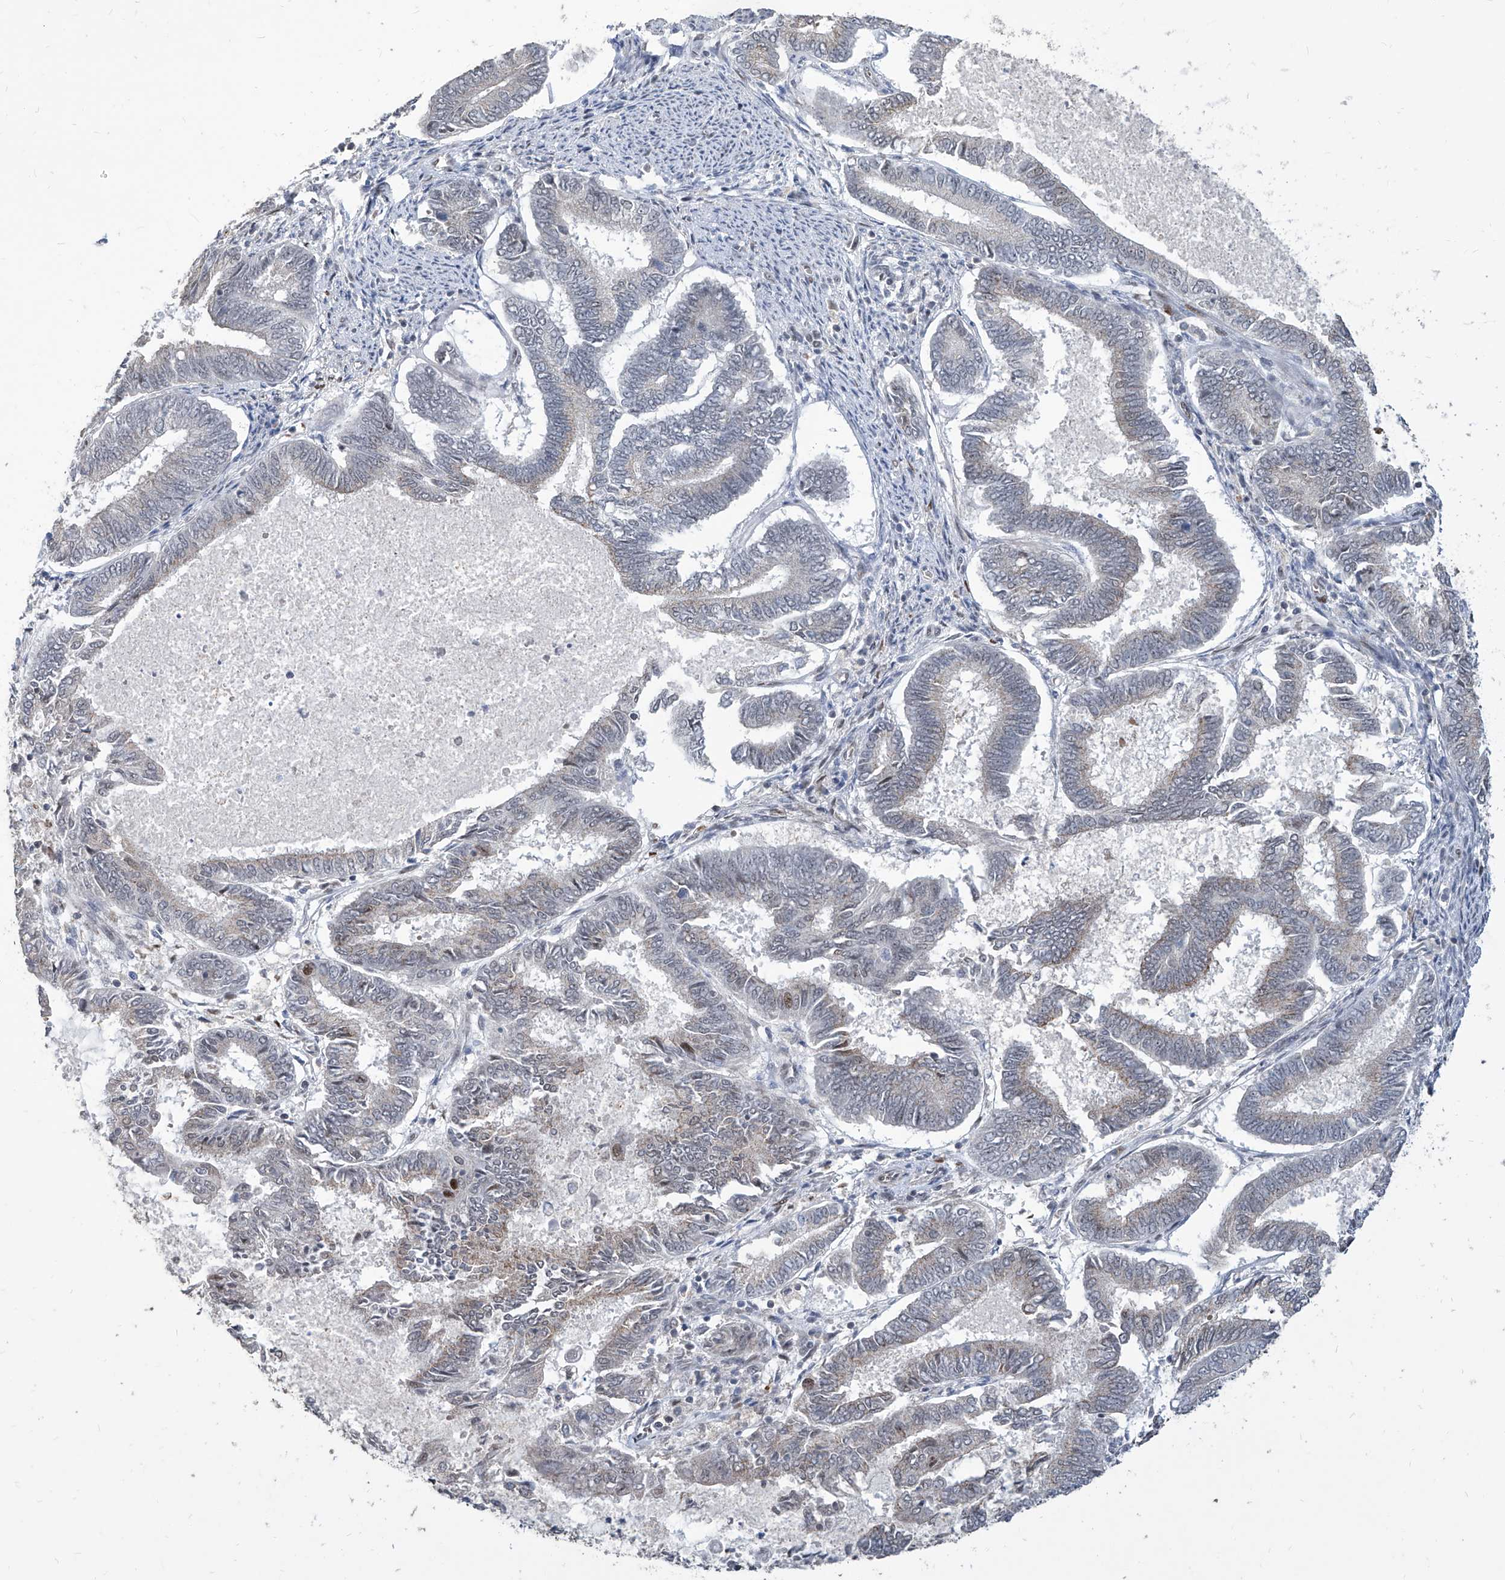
{"staining": {"intensity": "weak", "quantity": "<25%", "location": "nuclear"}, "tissue": "endometrial cancer", "cell_type": "Tumor cells", "image_type": "cancer", "snomed": [{"axis": "morphology", "description": "Adenocarcinoma, NOS"}, {"axis": "topography", "description": "Endometrium"}], "caption": "Immunohistochemistry of endometrial adenocarcinoma demonstrates no staining in tumor cells.", "gene": "IRF2", "patient": {"sex": "female", "age": 86}}